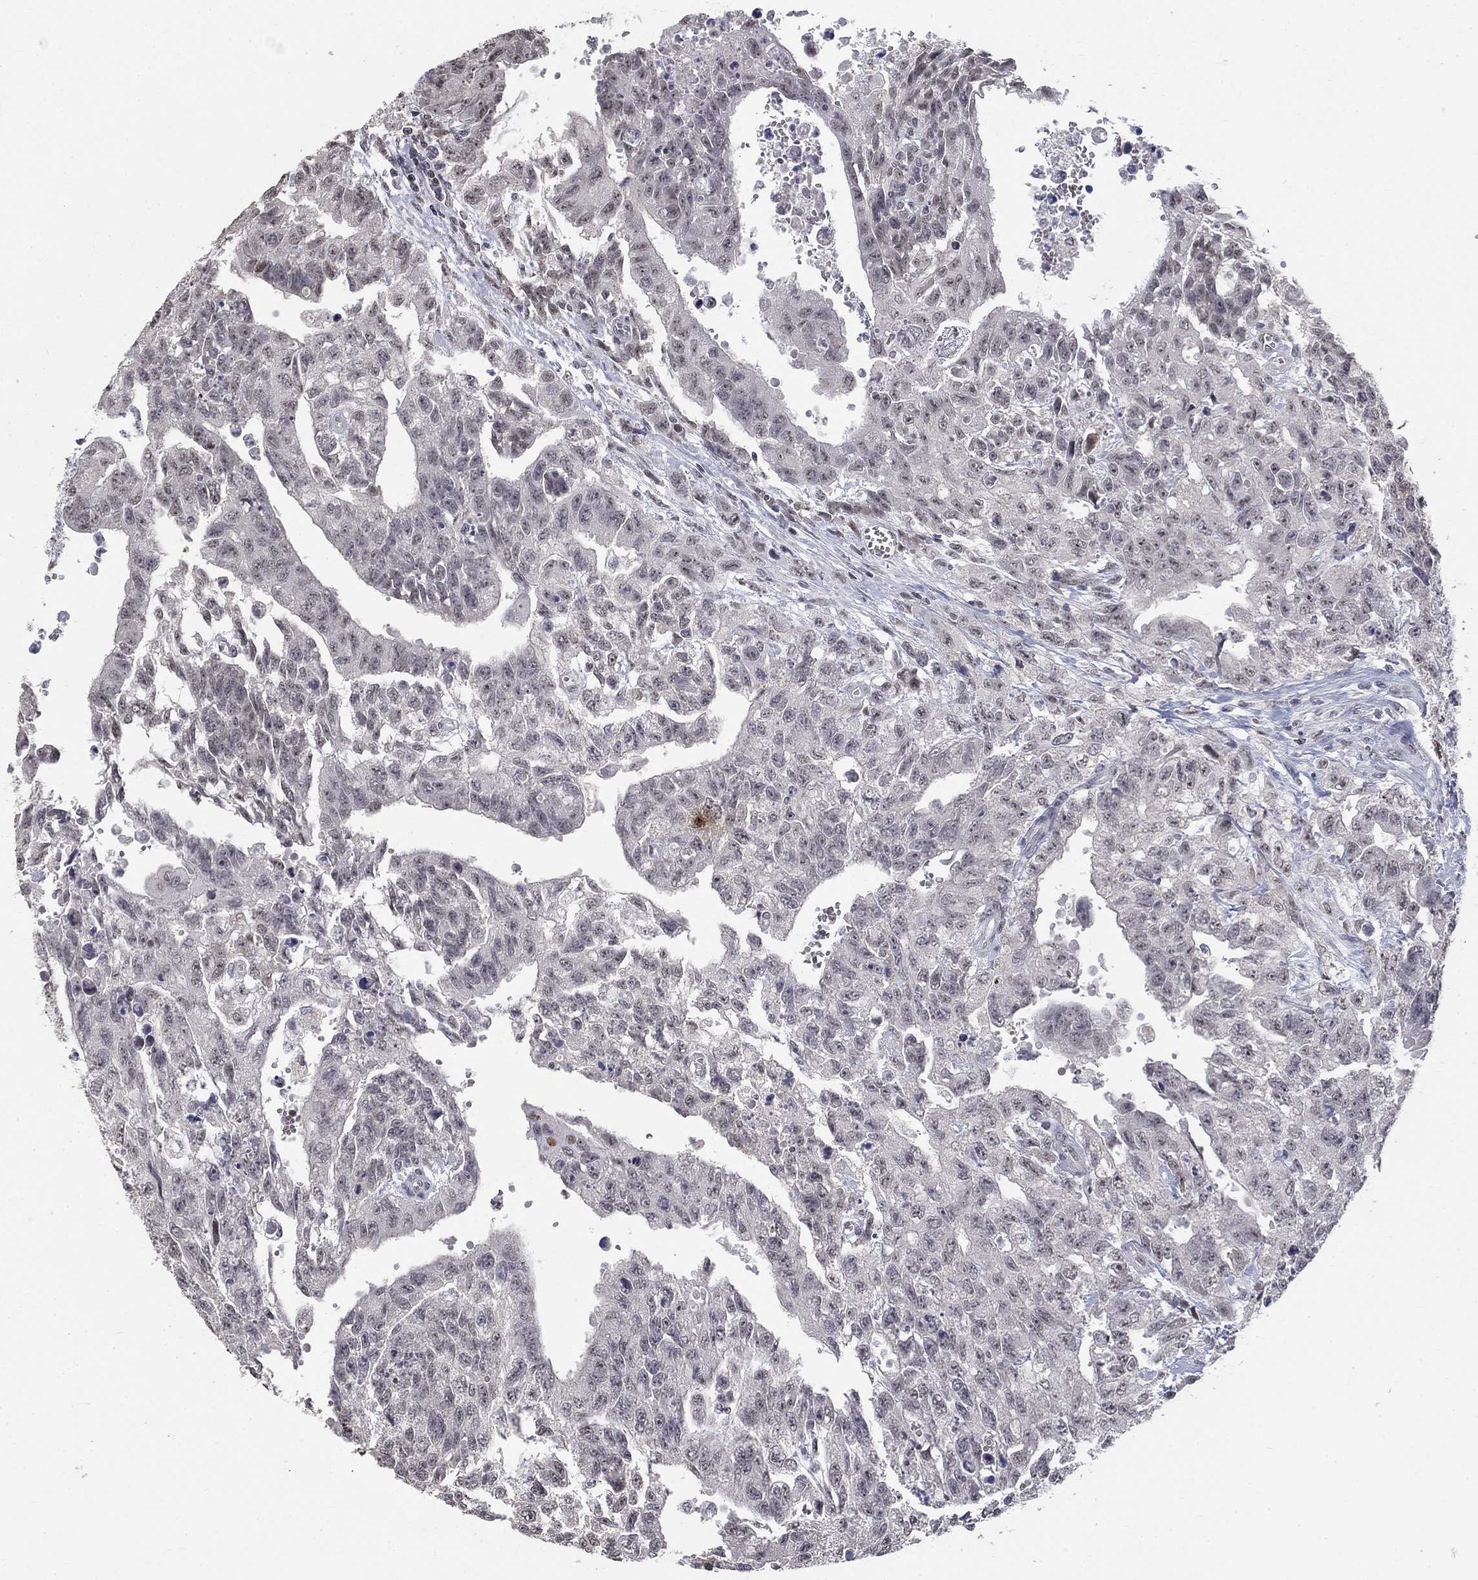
{"staining": {"intensity": "negative", "quantity": "none", "location": "none"}, "tissue": "testis cancer", "cell_type": "Tumor cells", "image_type": "cancer", "snomed": [{"axis": "morphology", "description": "Carcinoma, Embryonal, NOS"}, {"axis": "topography", "description": "Testis"}], "caption": "DAB immunohistochemical staining of human testis cancer (embryonal carcinoma) shows no significant expression in tumor cells.", "gene": "SPATA33", "patient": {"sex": "male", "age": 24}}